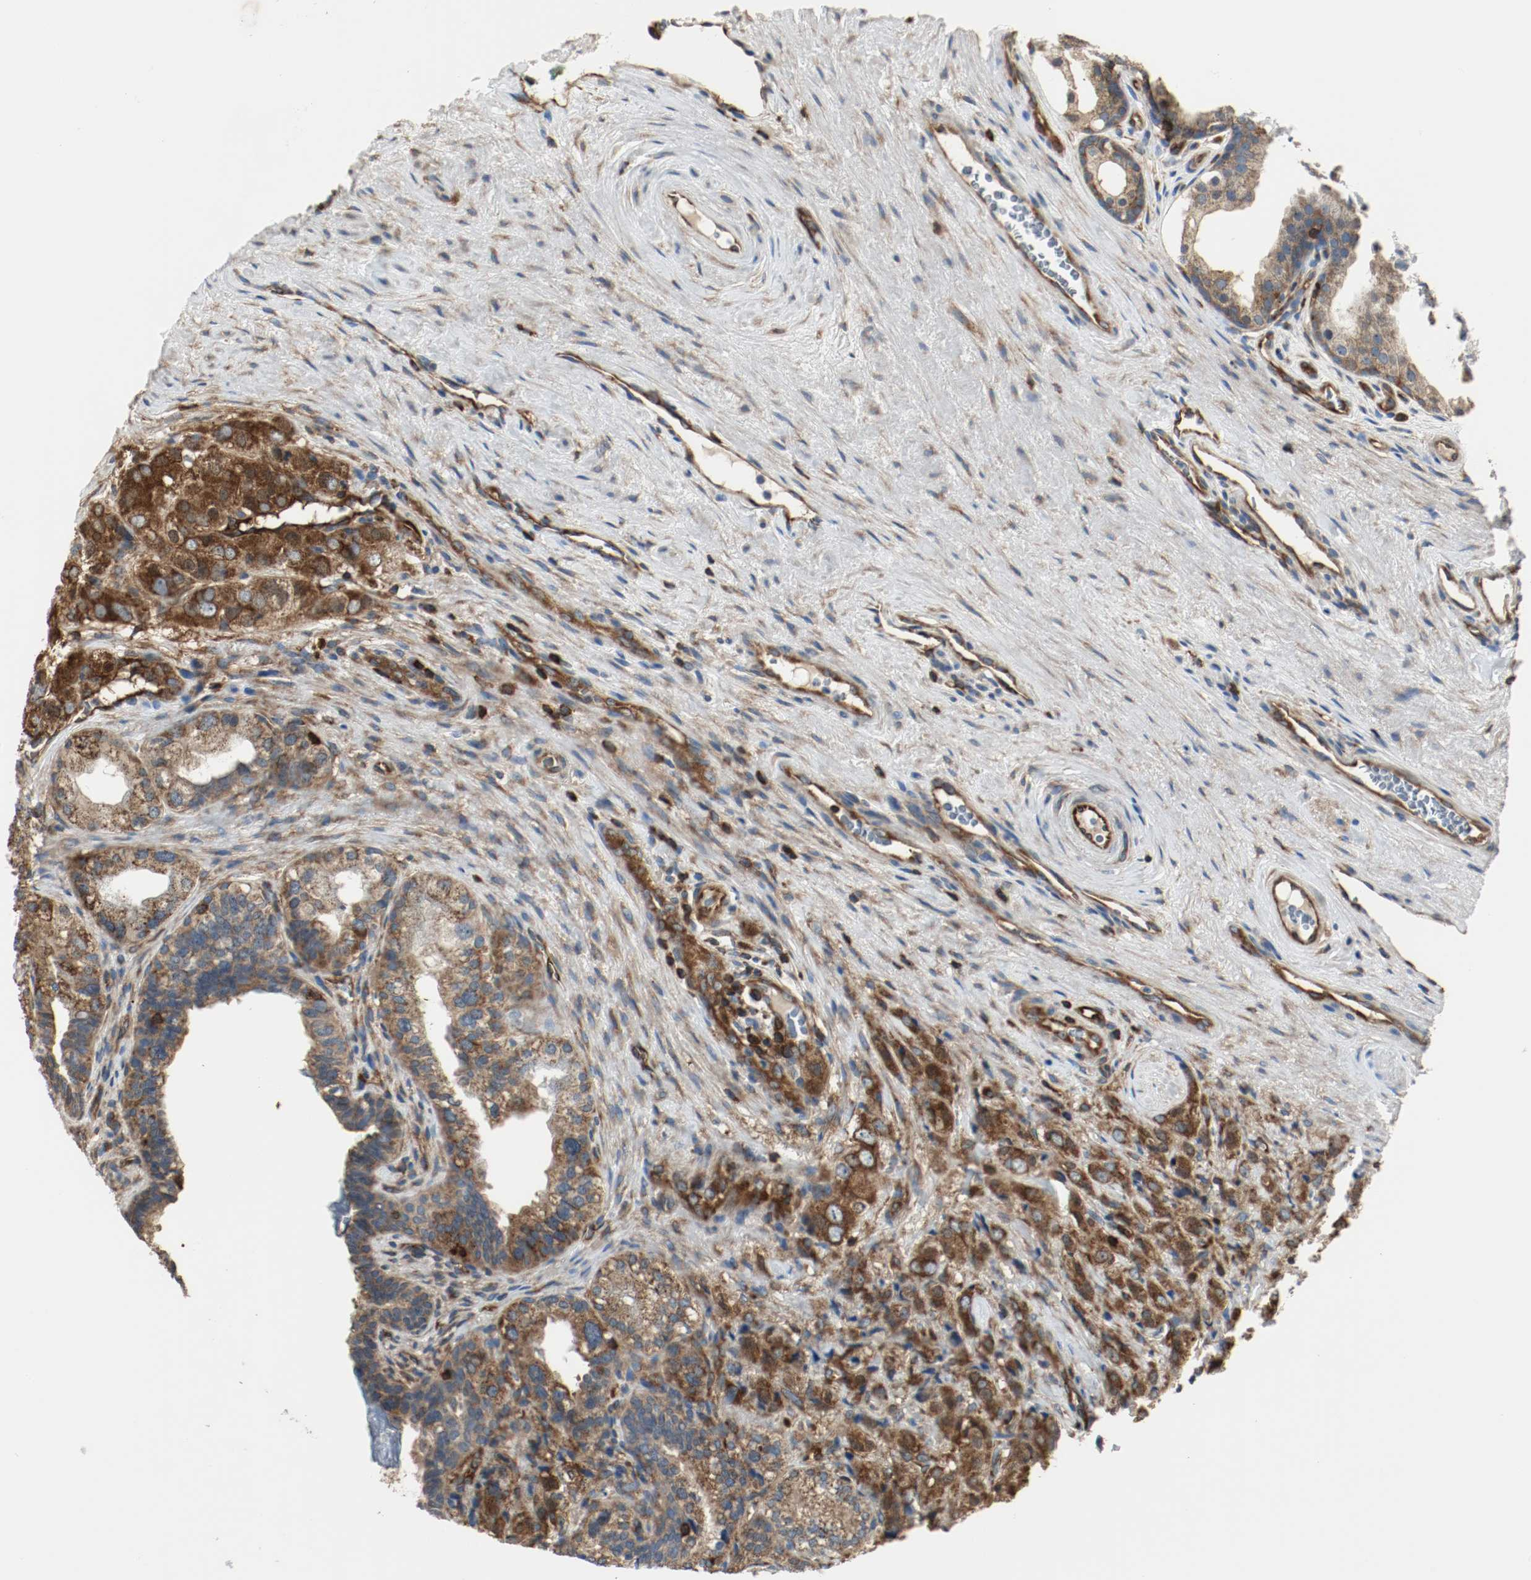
{"staining": {"intensity": "strong", "quantity": ">75%", "location": "cytoplasmic/membranous"}, "tissue": "prostate cancer", "cell_type": "Tumor cells", "image_type": "cancer", "snomed": [{"axis": "morphology", "description": "Adenocarcinoma, High grade"}, {"axis": "topography", "description": "Prostate"}], "caption": "The photomicrograph reveals a brown stain indicating the presence of a protein in the cytoplasmic/membranous of tumor cells in prostate cancer (high-grade adenocarcinoma).", "gene": "PLCG1", "patient": {"sex": "male", "age": 68}}